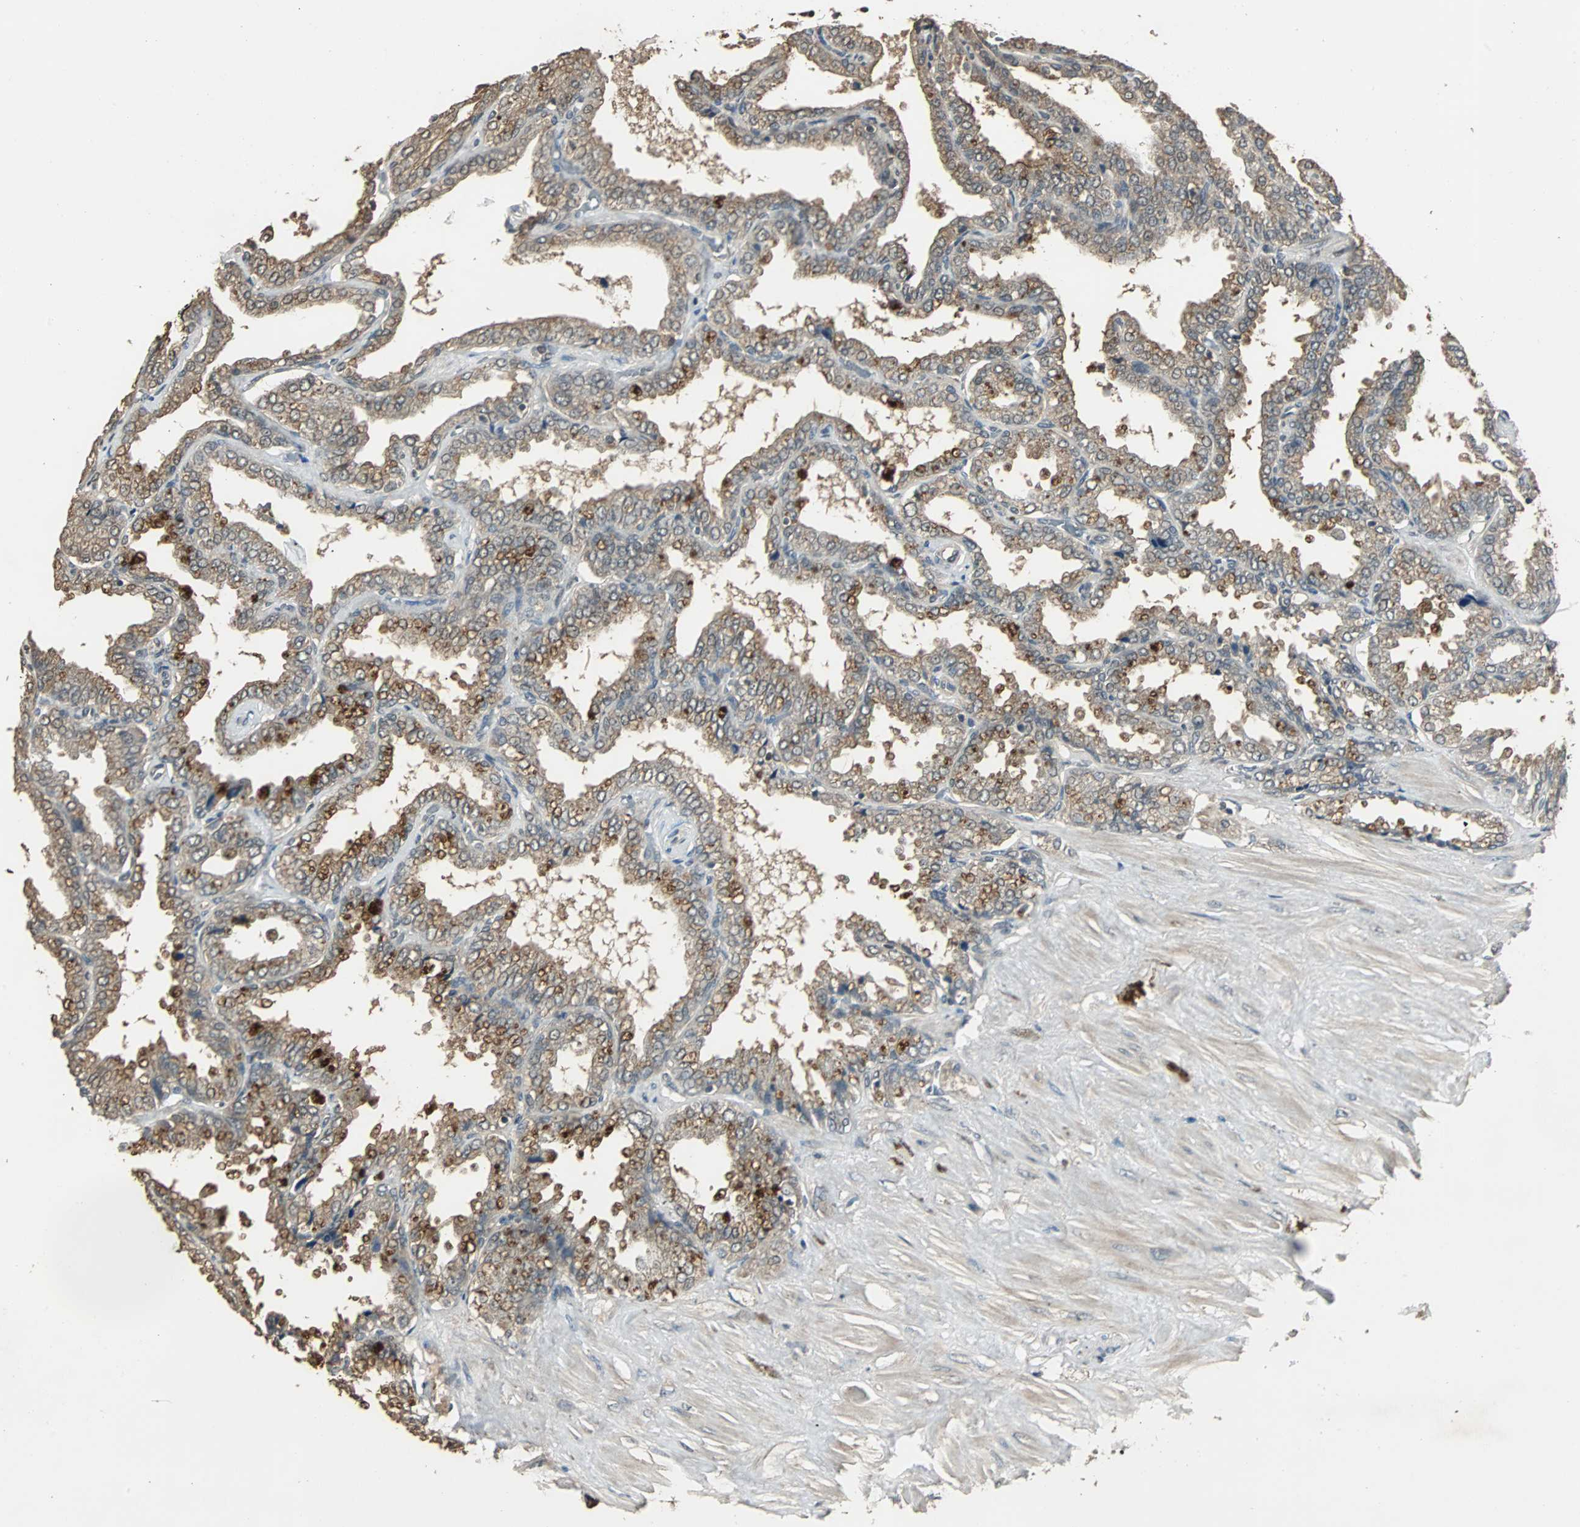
{"staining": {"intensity": "moderate", "quantity": ">75%", "location": "cytoplasmic/membranous"}, "tissue": "seminal vesicle", "cell_type": "Glandular cells", "image_type": "normal", "snomed": [{"axis": "morphology", "description": "Normal tissue, NOS"}, {"axis": "topography", "description": "Seminal veicle"}], "caption": "DAB immunohistochemical staining of normal seminal vesicle demonstrates moderate cytoplasmic/membranous protein positivity in approximately >75% of glandular cells. (Stains: DAB in brown, nuclei in blue, Microscopy: brightfield microscopy at high magnification).", "gene": "ABHD2", "patient": {"sex": "male", "age": 46}}